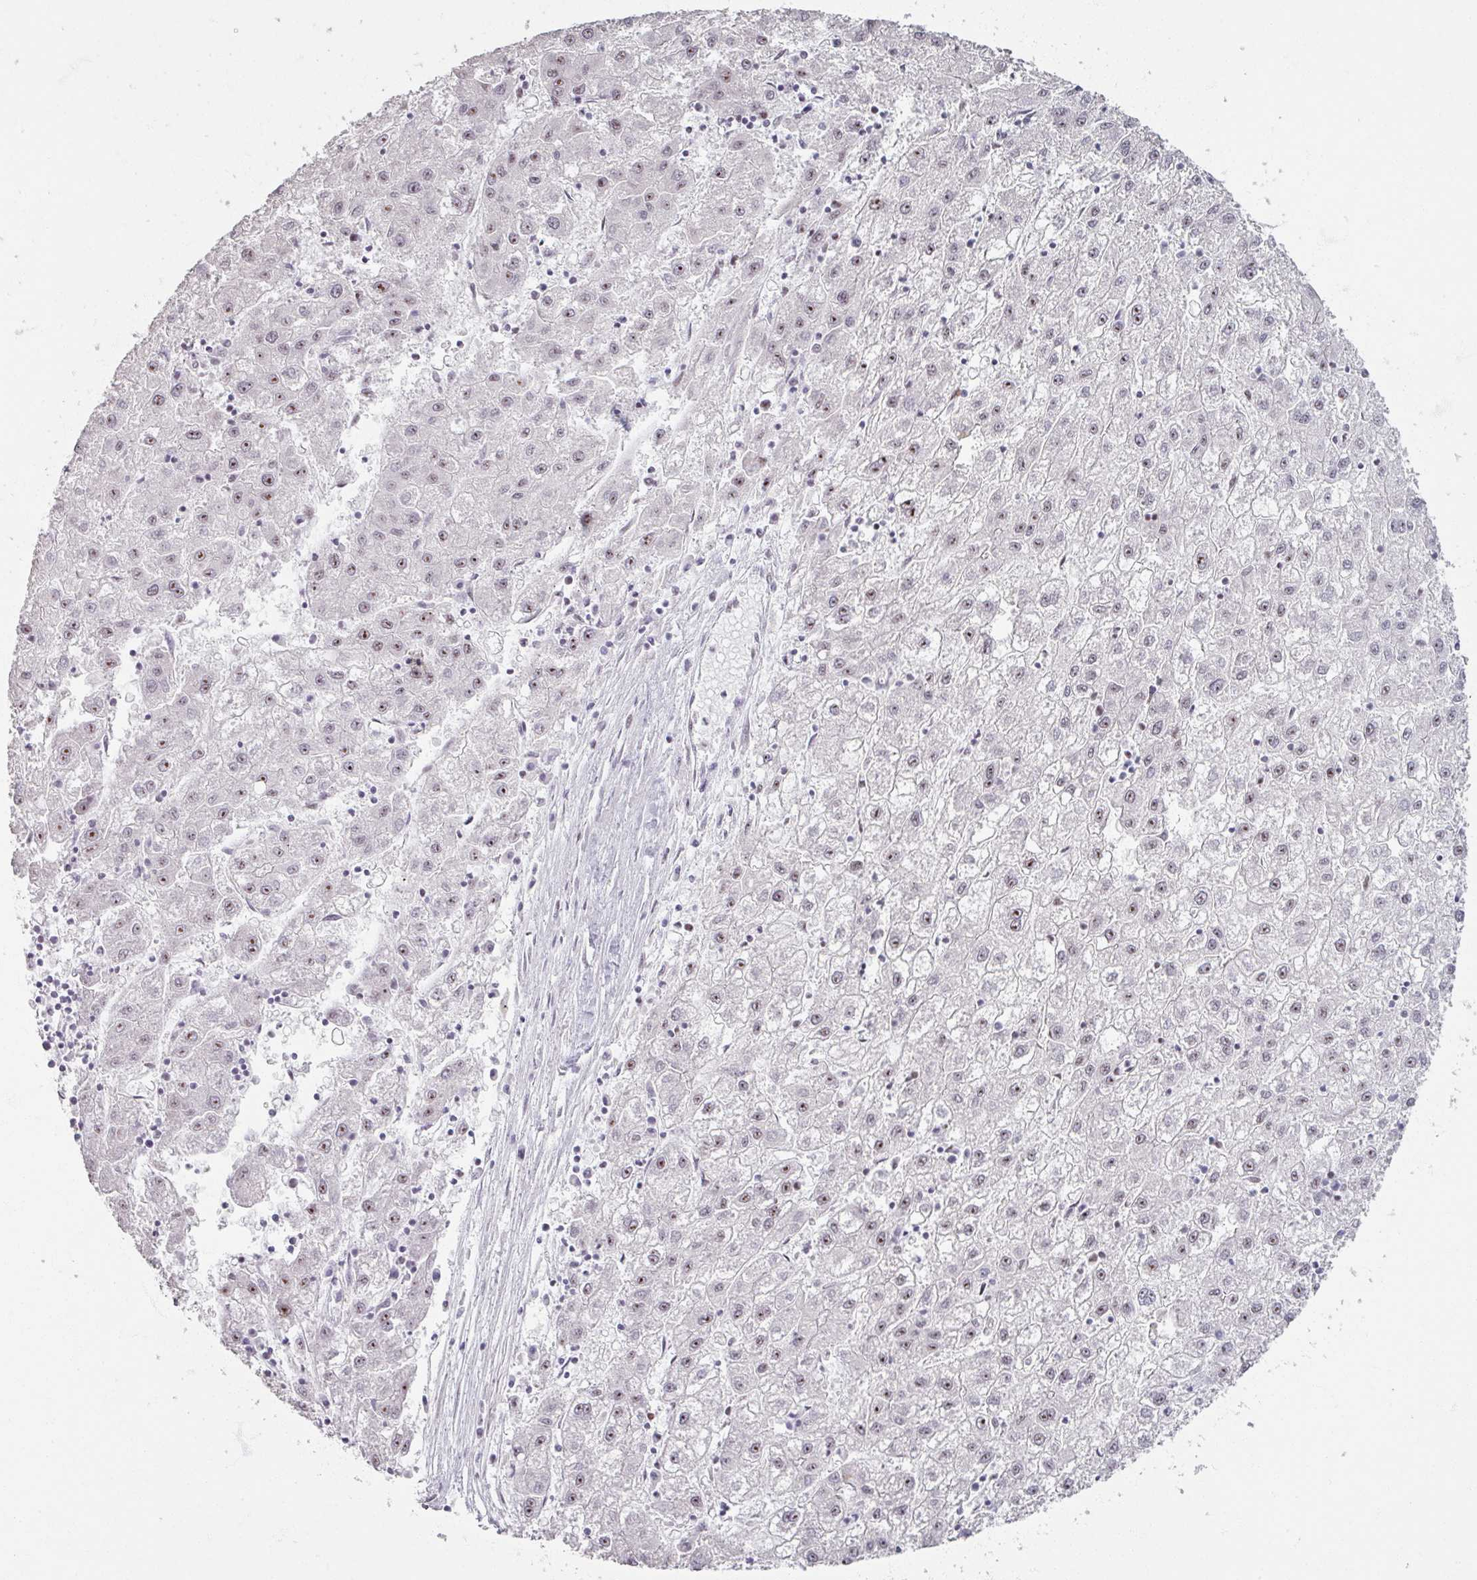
{"staining": {"intensity": "weak", "quantity": "25%-75%", "location": "nuclear"}, "tissue": "liver cancer", "cell_type": "Tumor cells", "image_type": "cancer", "snomed": [{"axis": "morphology", "description": "Carcinoma, Hepatocellular, NOS"}, {"axis": "topography", "description": "Liver"}], "caption": "The histopathology image shows immunohistochemical staining of liver cancer (hepatocellular carcinoma). There is weak nuclear positivity is seen in approximately 25%-75% of tumor cells.", "gene": "ADAR", "patient": {"sex": "male", "age": 72}}